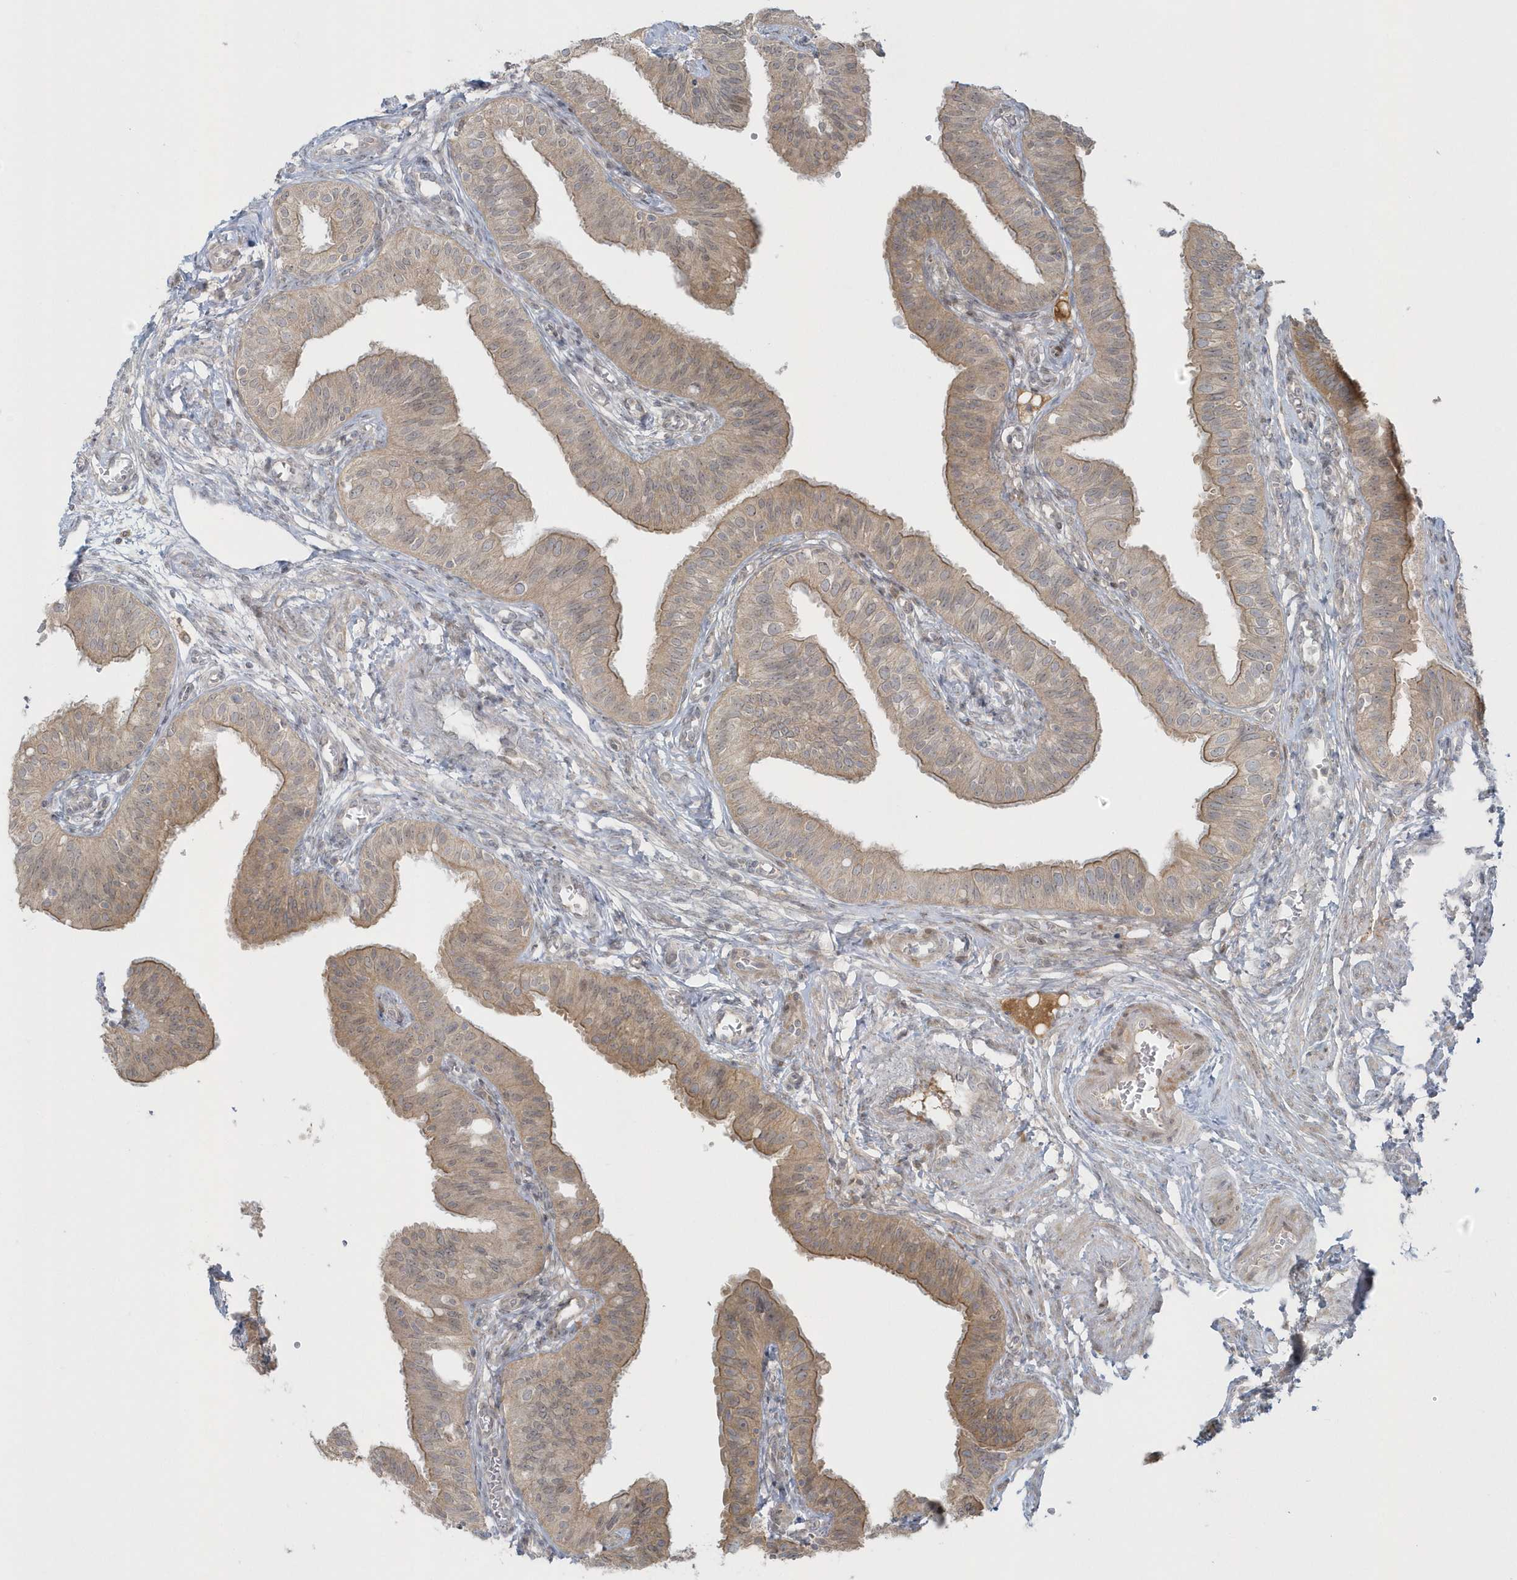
{"staining": {"intensity": "moderate", "quantity": "25%-75%", "location": "cytoplasmic/membranous"}, "tissue": "fallopian tube", "cell_type": "Glandular cells", "image_type": "normal", "snomed": [{"axis": "morphology", "description": "Normal tissue, NOS"}, {"axis": "topography", "description": "Fallopian tube"}, {"axis": "topography", "description": "Ovary"}], "caption": "A micrograph of fallopian tube stained for a protein shows moderate cytoplasmic/membranous brown staining in glandular cells.", "gene": "BLTP3A", "patient": {"sex": "female", "age": 42}}